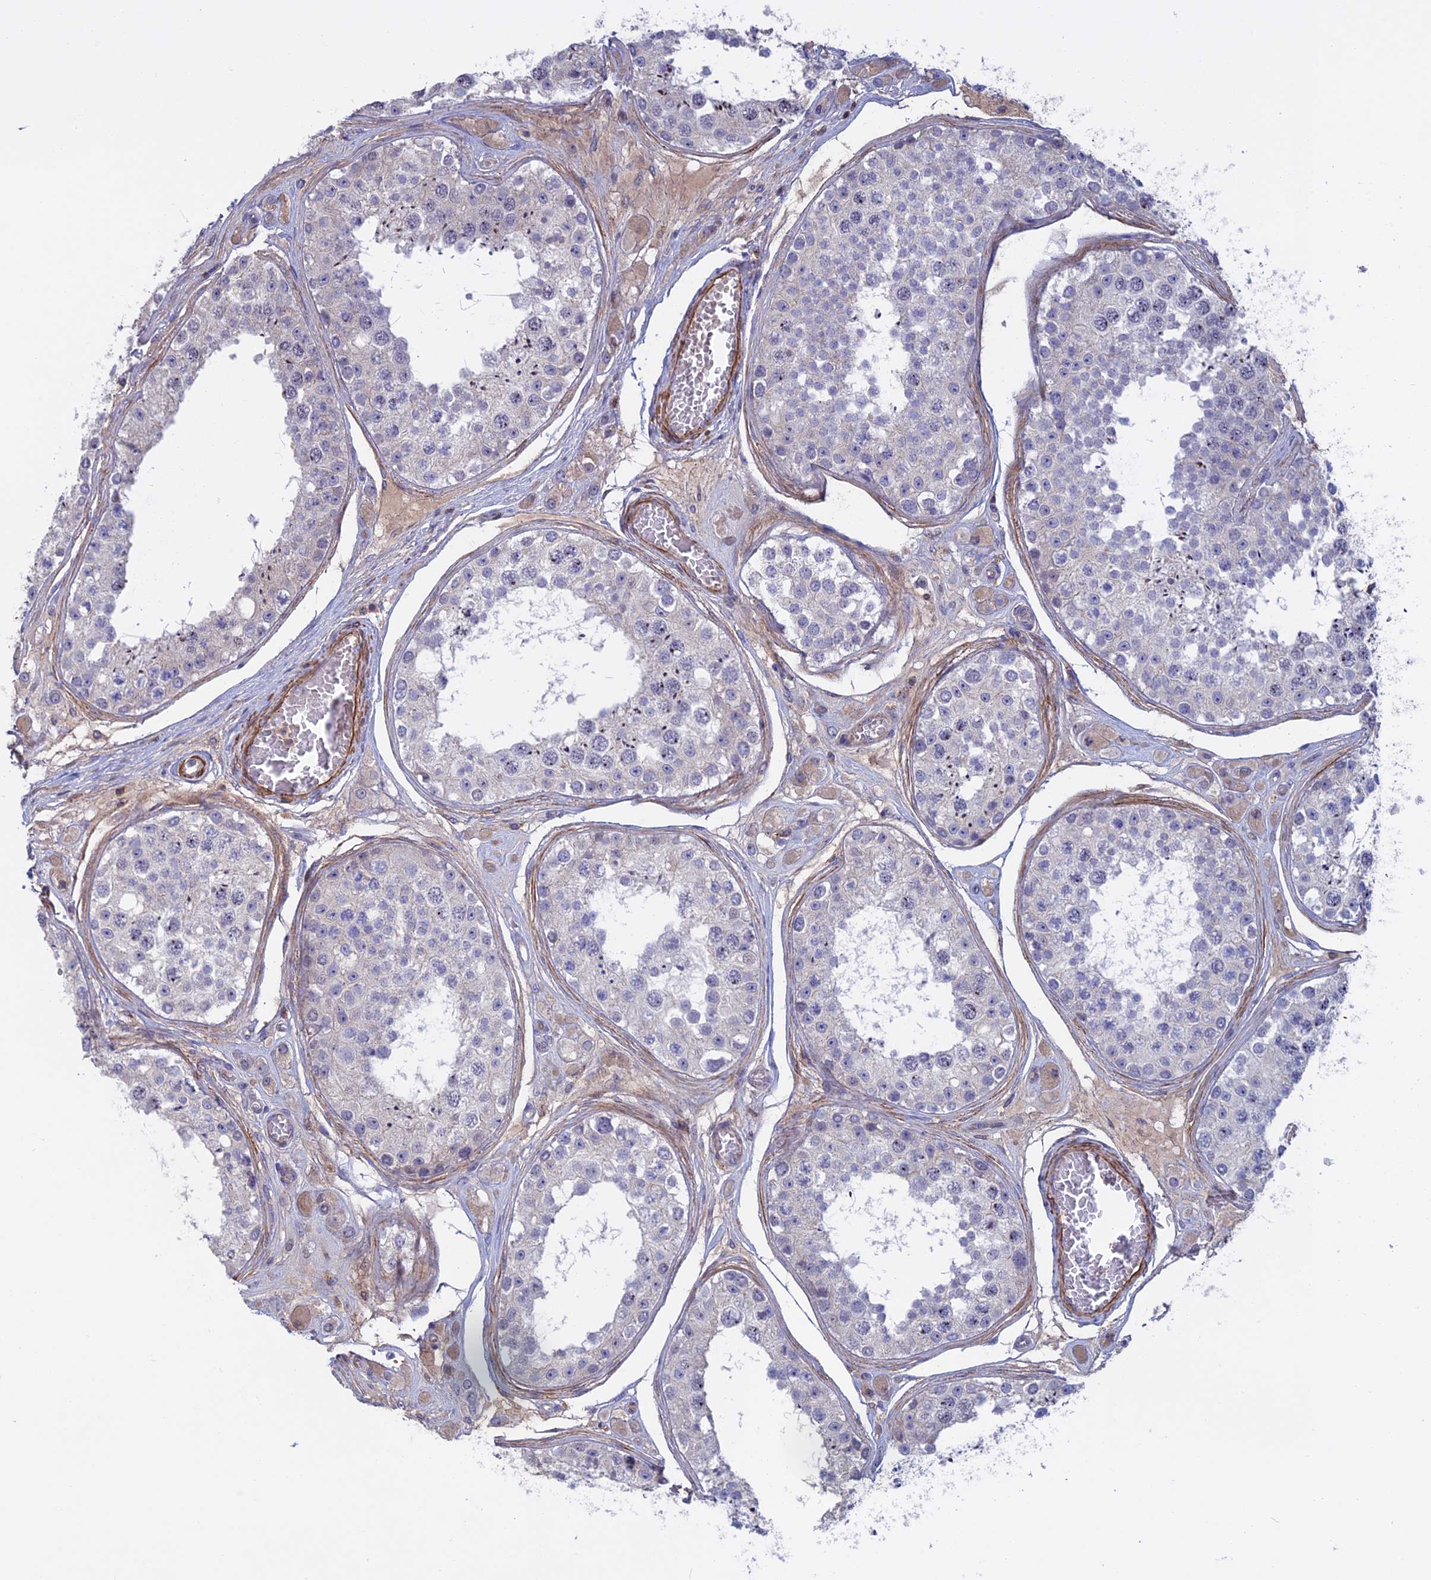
{"staining": {"intensity": "negative", "quantity": "none", "location": "none"}, "tissue": "testis", "cell_type": "Cells in seminiferous ducts", "image_type": "normal", "snomed": [{"axis": "morphology", "description": "Normal tissue, NOS"}, {"axis": "topography", "description": "Testis"}], "caption": "Histopathology image shows no protein positivity in cells in seminiferous ducts of unremarkable testis. (DAB immunohistochemistry with hematoxylin counter stain).", "gene": "LYPD5", "patient": {"sex": "male", "age": 25}}